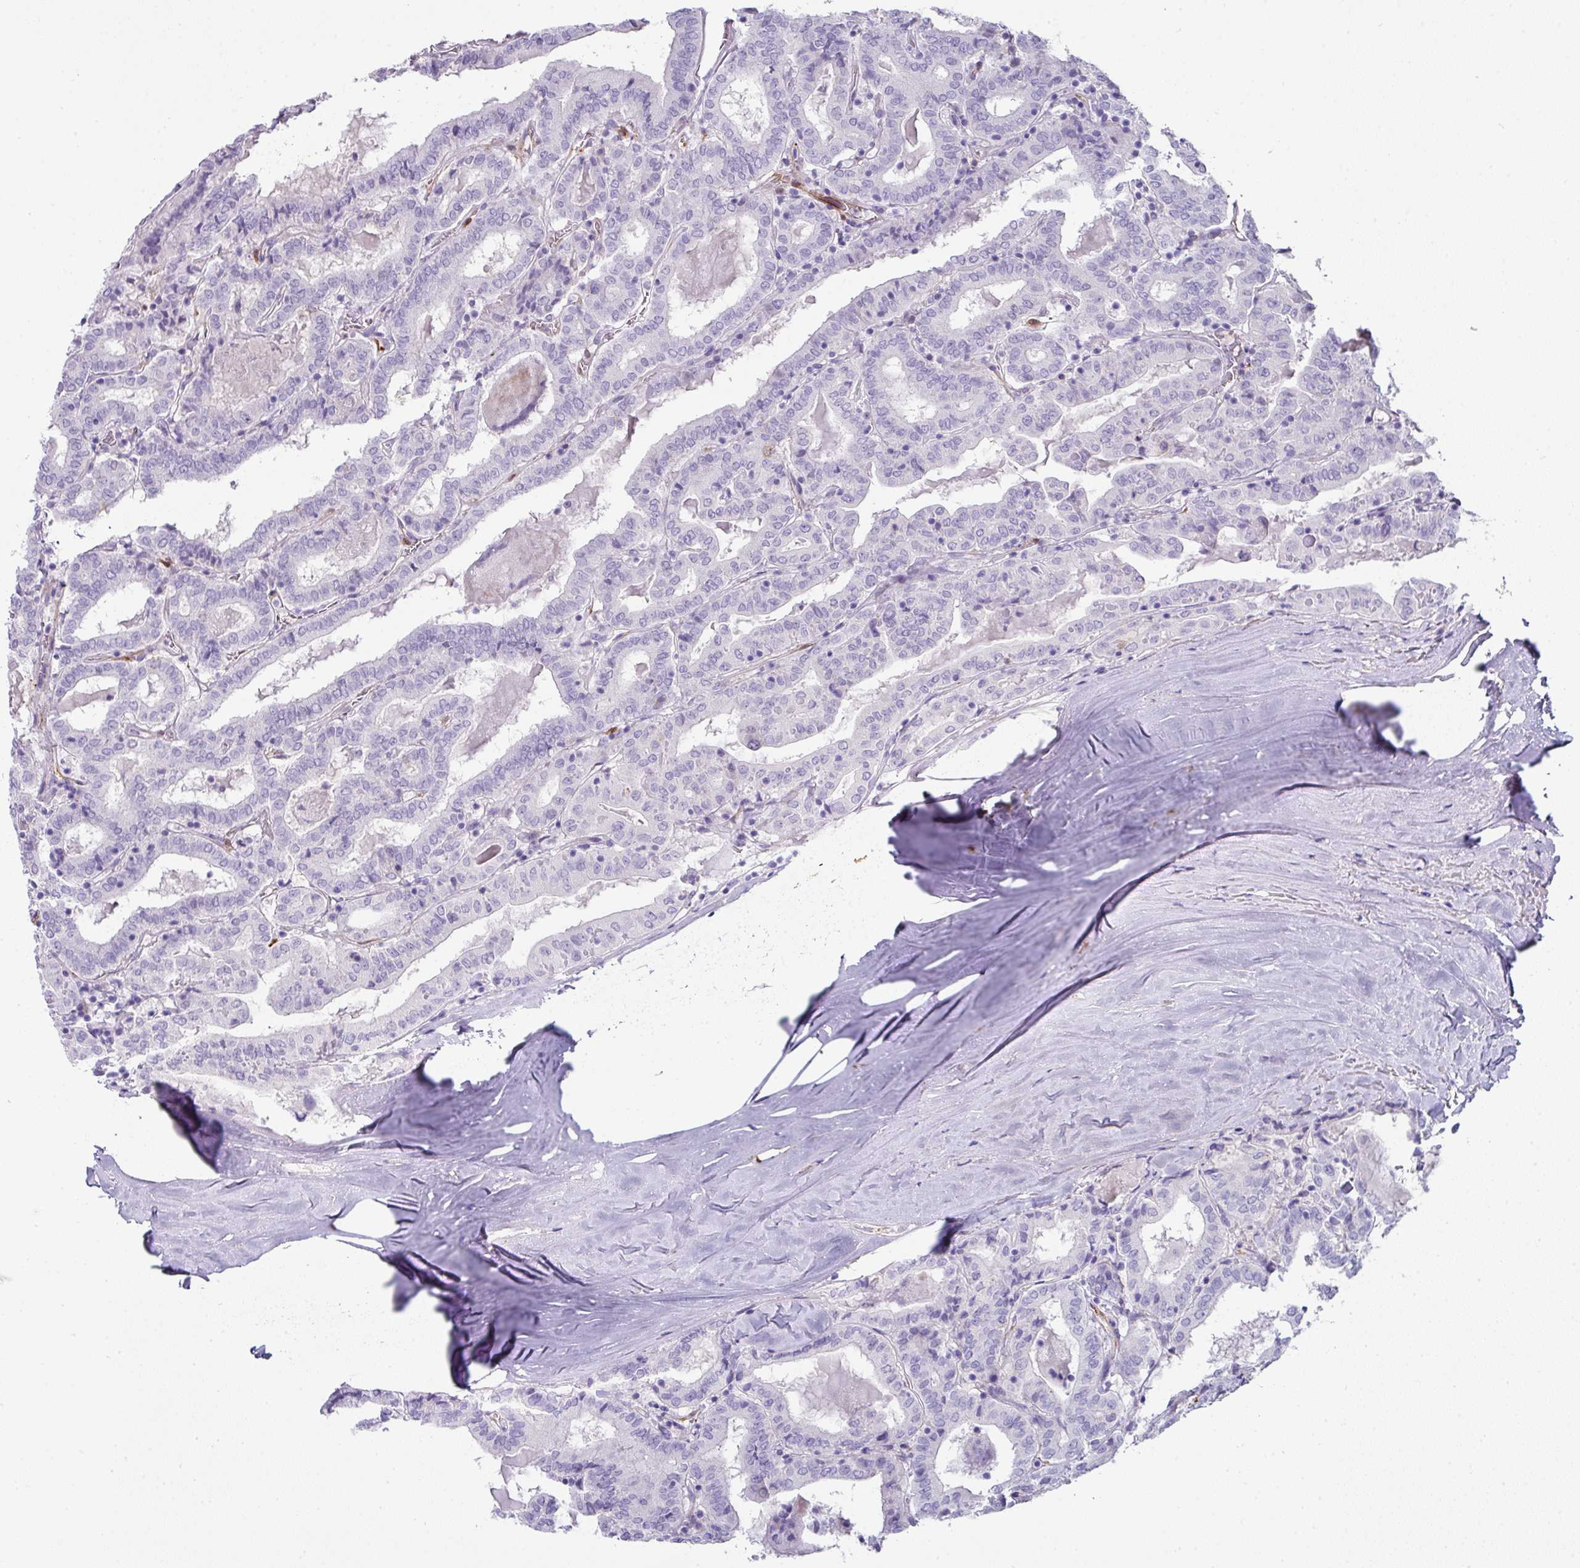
{"staining": {"intensity": "negative", "quantity": "none", "location": "none"}, "tissue": "thyroid cancer", "cell_type": "Tumor cells", "image_type": "cancer", "snomed": [{"axis": "morphology", "description": "Papillary adenocarcinoma, NOS"}, {"axis": "topography", "description": "Thyroid gland"}], "caption": "Protein analysis of papillary adenocarcinoma (thyroid) exhibits no significant staining in tumor cells.", "gene": "OR52N1", "patient": {"sex": "female", "age": 72}}